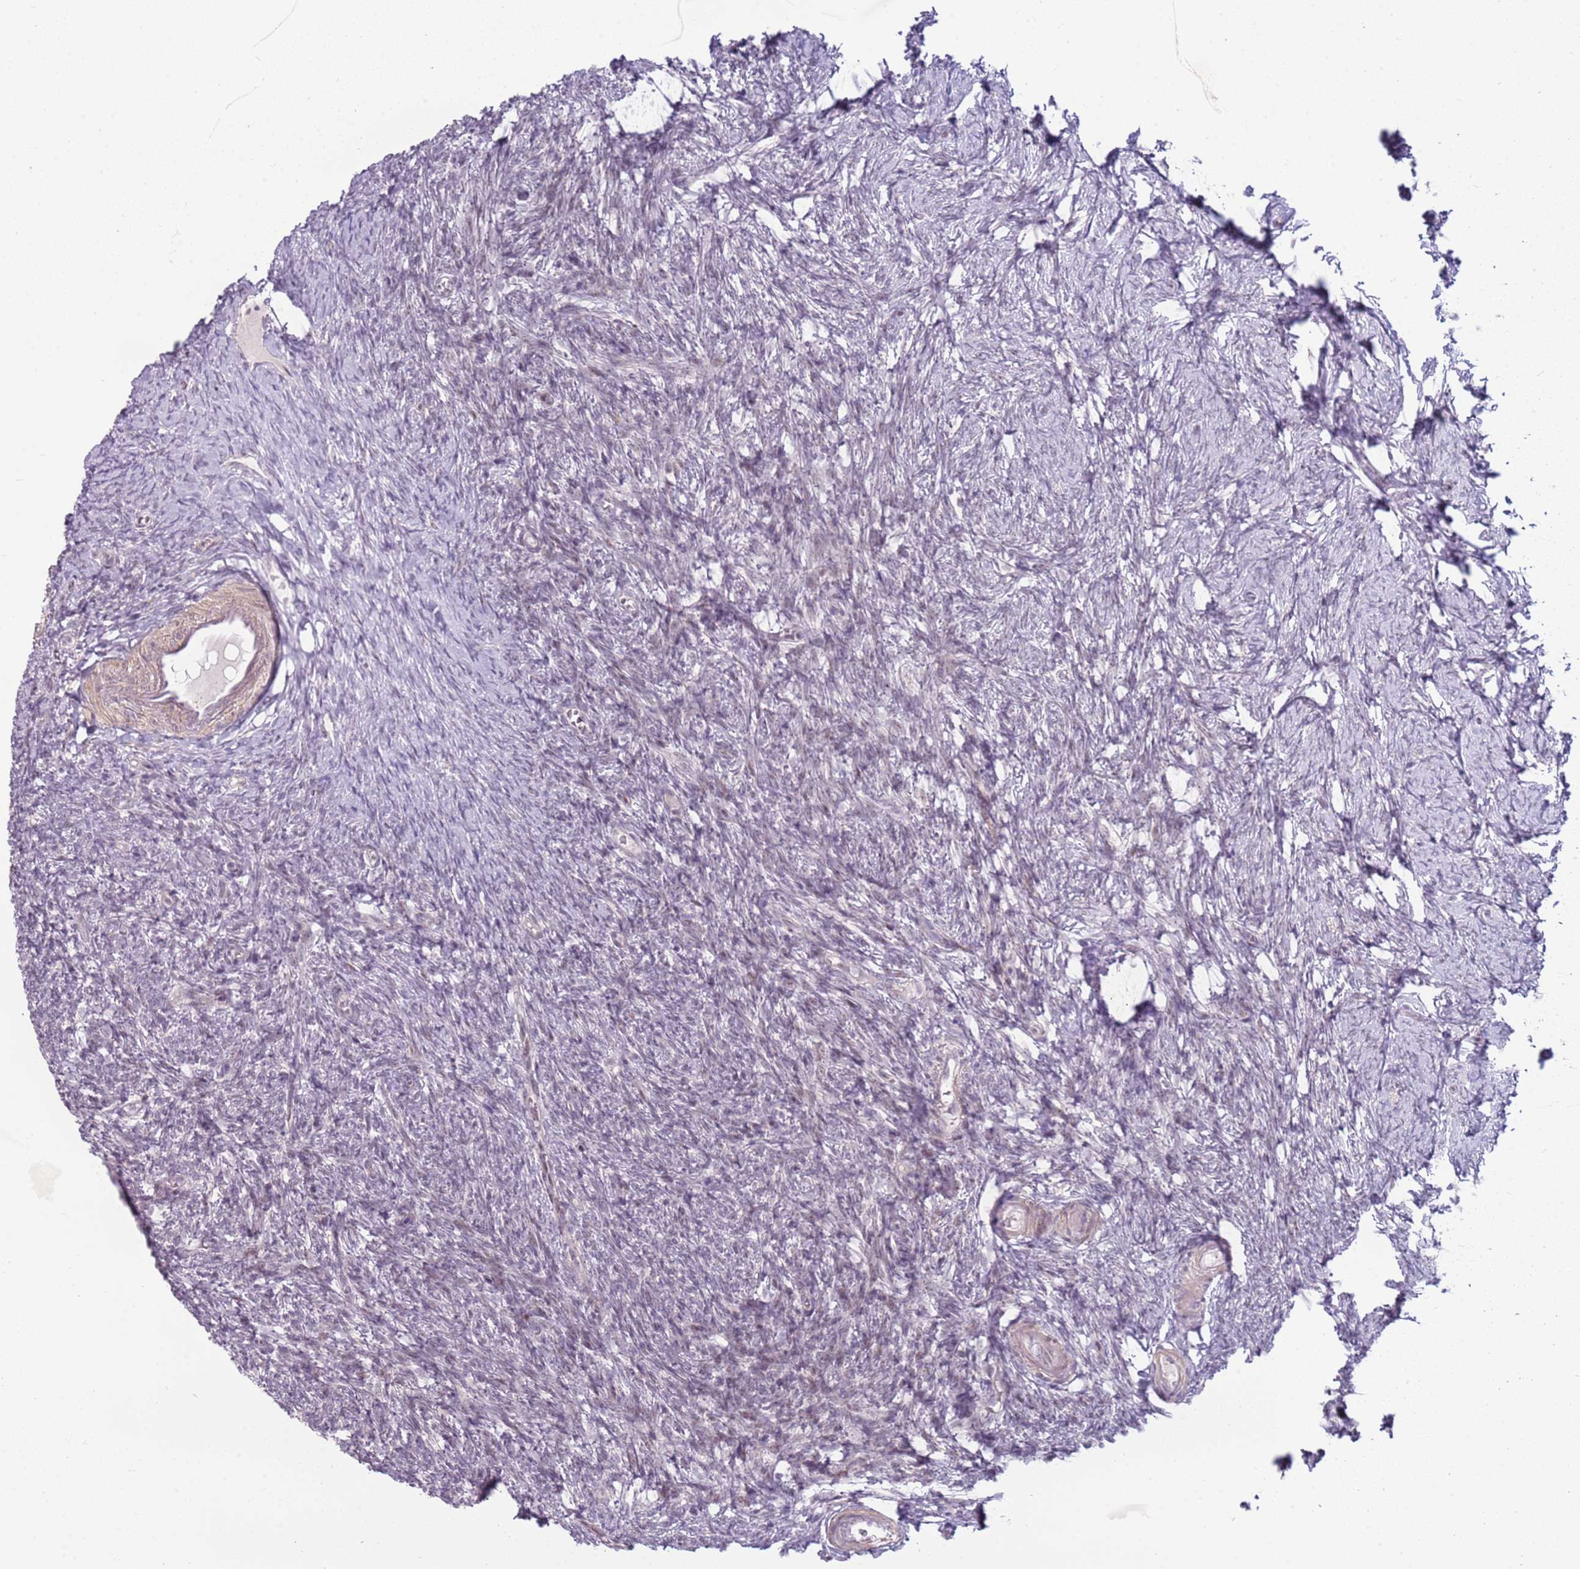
{"staining": {"intensity": "negative", "quantity": "none", "location": "none"}, "tissue": "ovary", "cell_type": "Ovarian stroma cells", "image_type": "normal", "snomed": [{"axis": "morphology", "description": "Normal tissue, NOS"}, {"axis": "topography", "description": "Ovary"}], "caption": "Immunohistochemical staining of normal ovary reveals no significant positivity in ovarian stroma cells.", "gene": "UCMA", "patient": {"sex": "female", "age": 39}}